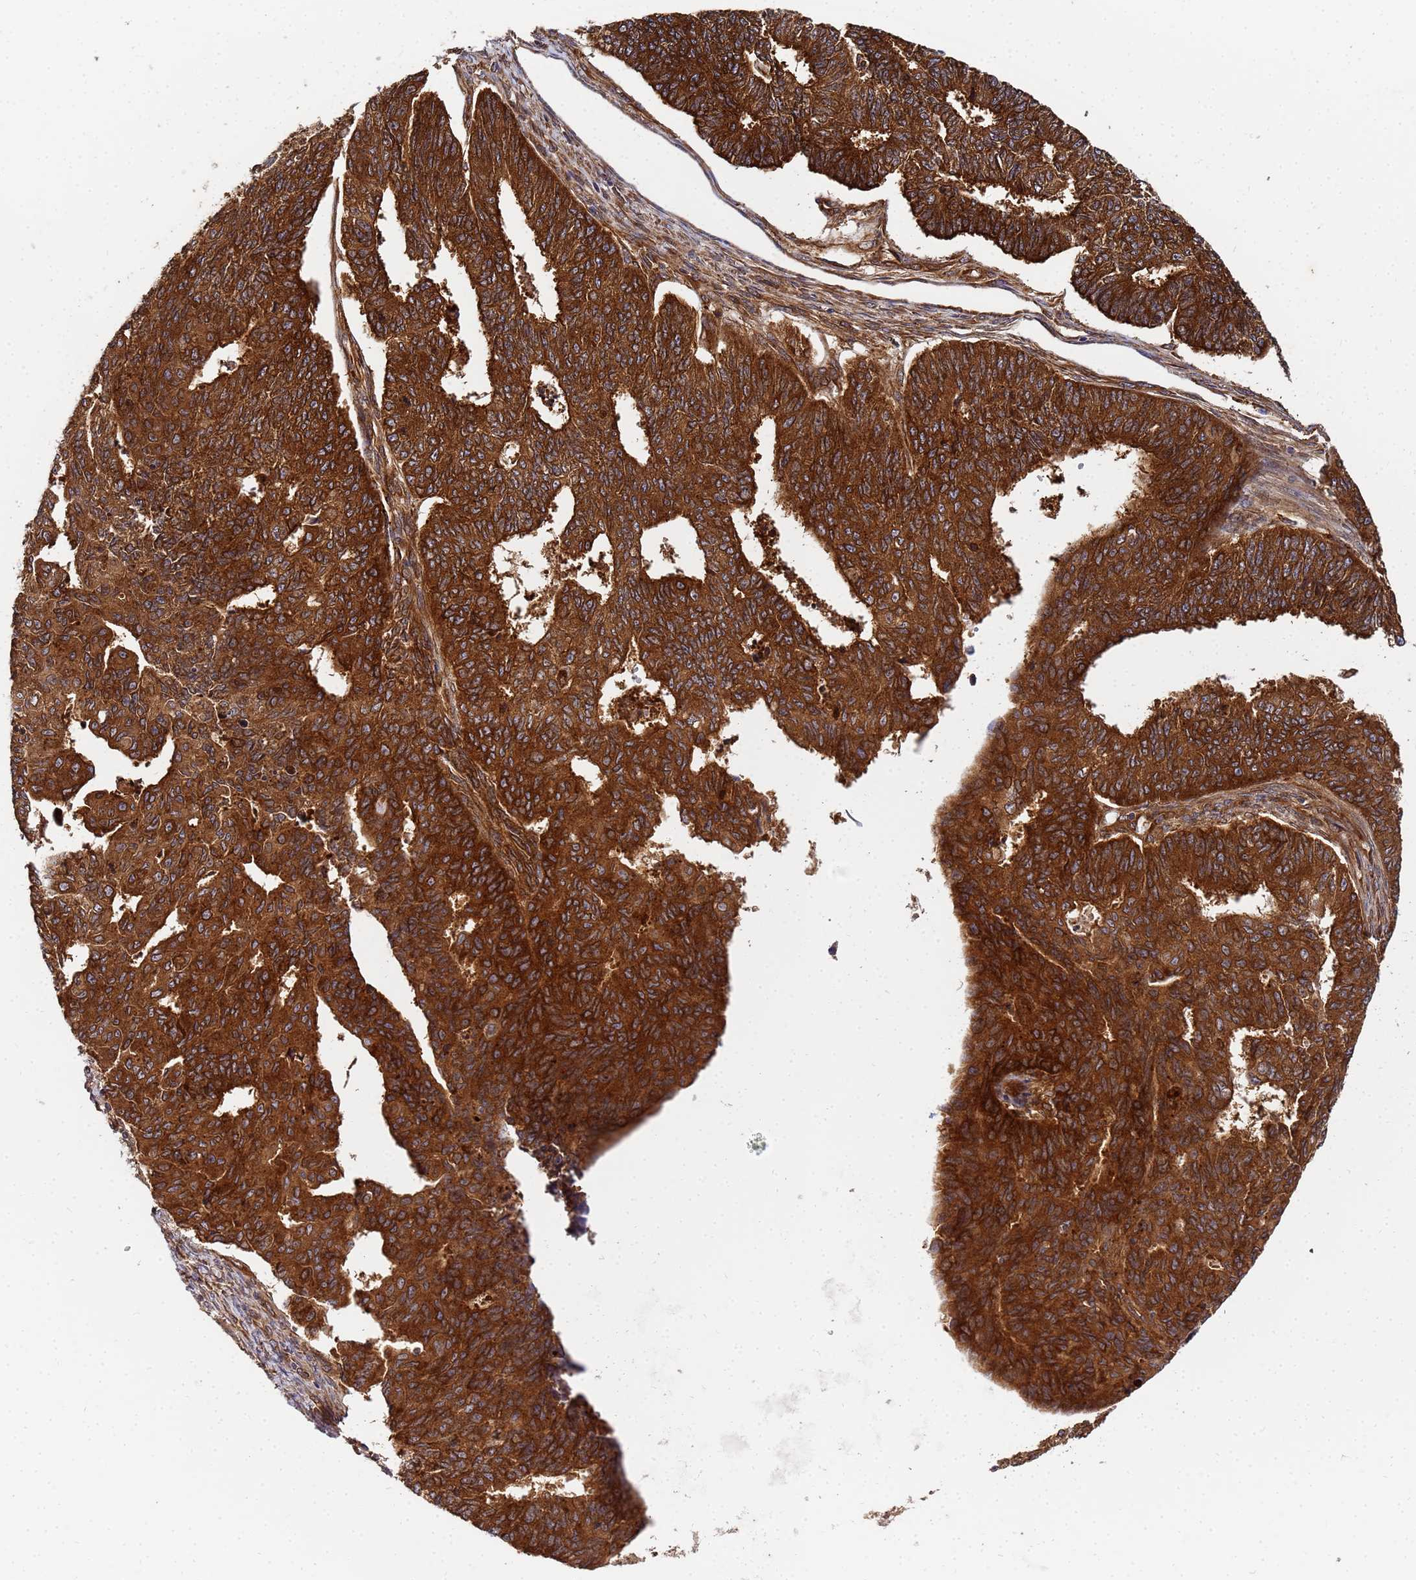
{"staining": {"intensity": "strong", "quantity": ">75%", "location": "cytoplasmic/membranous"}, "tissue": "endometrial cancer", "cell_type": "Tumor cells", "image_type": "cancer", "snomed": [{"axis": "morphology", "description": "Adenocarcinoma, NOS"}, {"axis": "topography", "description": "Endometrium"}], "caption": "Endometrial cancer (adenocarcinoma) was stained to show a protein in brown. There is high levels of strong cytoplasmic/membranous positivity in approximately >75% of tumor cells. (Brightfield microscopy of DAB IHC at high magnification).", "gene": "UNC93B1", "patient": {"sex": "female", "age": 32}}